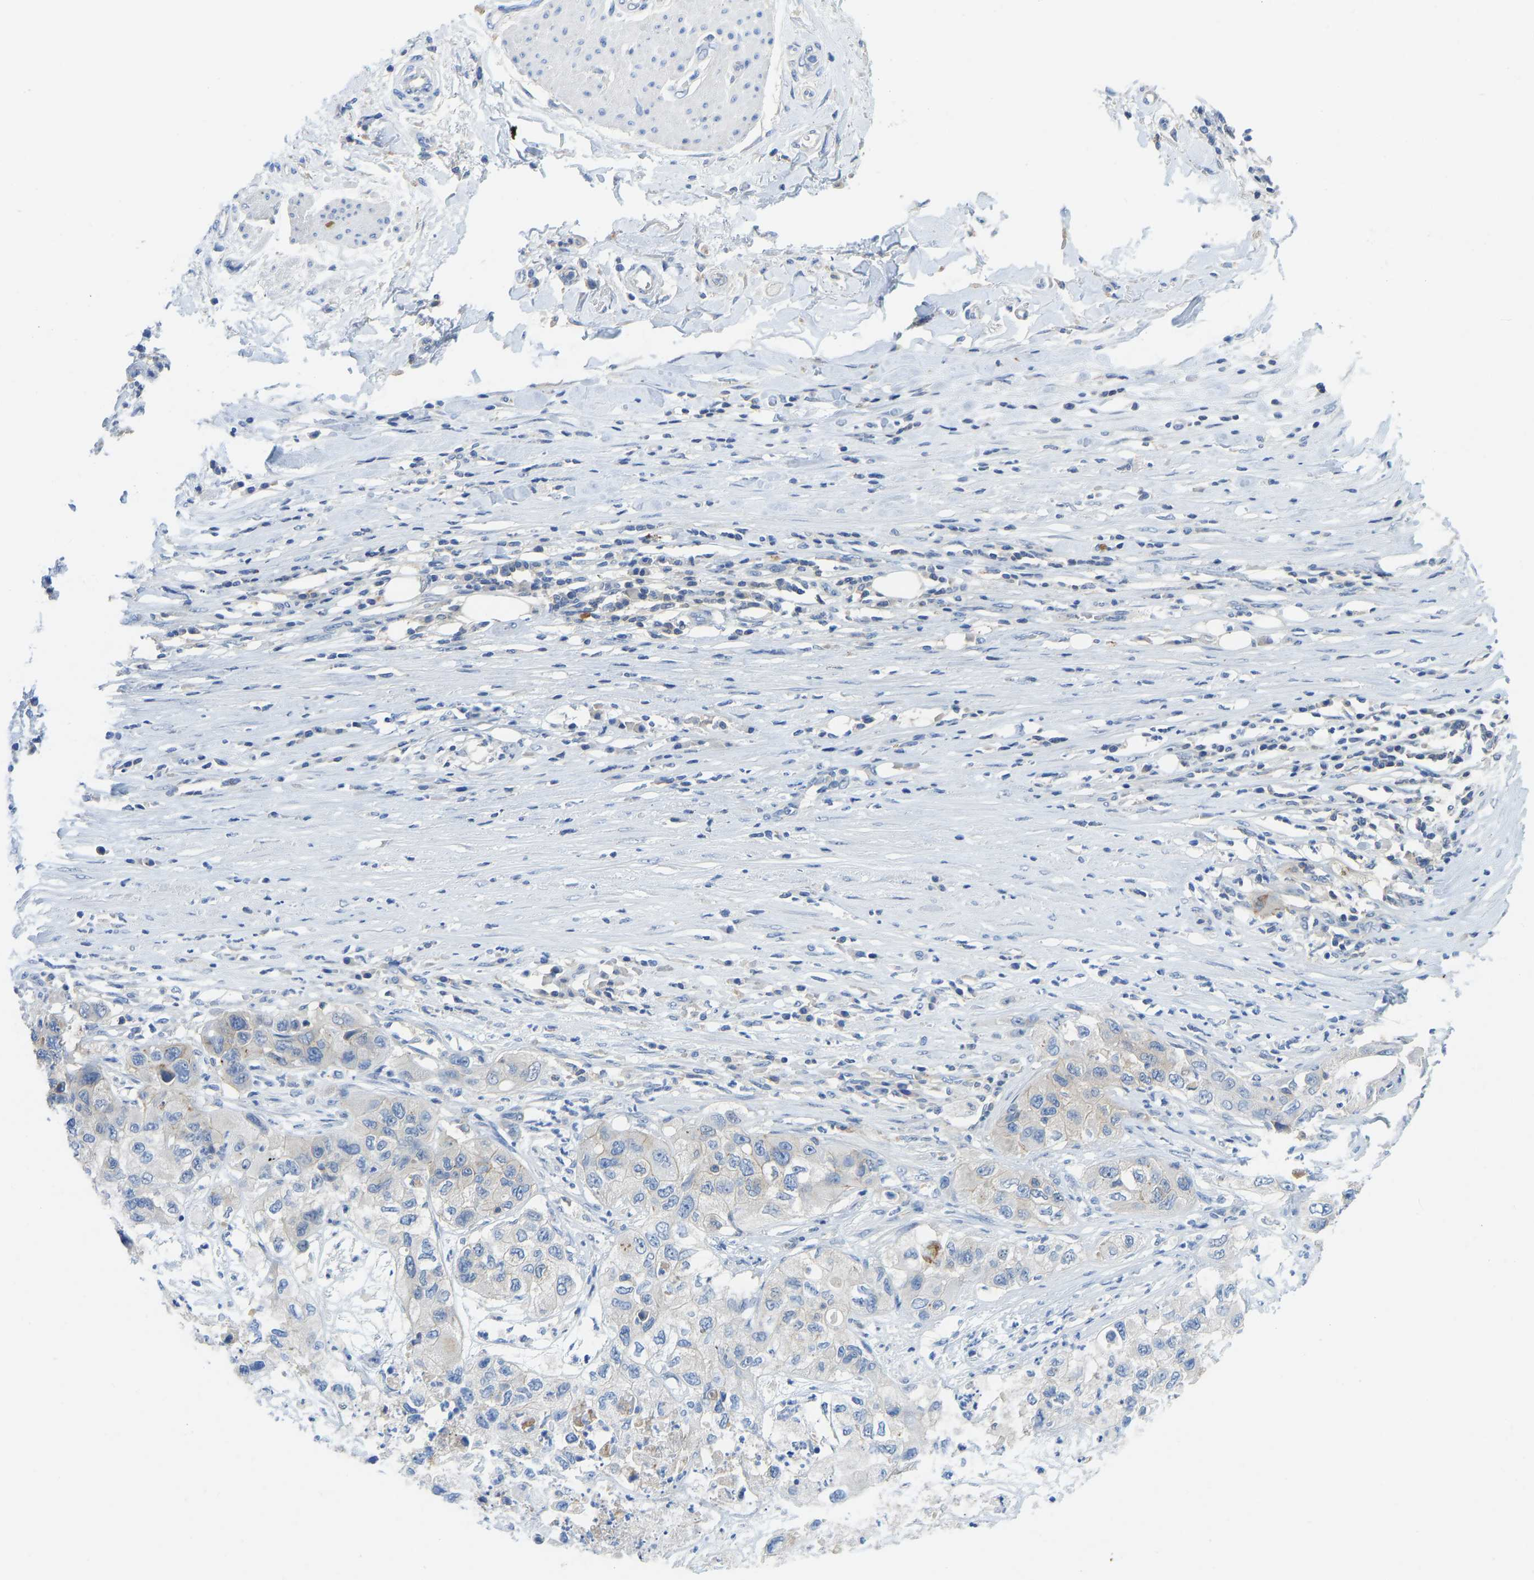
{"staining": {"intensity": "weak", "quantity": "<25%", "location": "cytoplasmic/membranous"}, "tissue": "pancreatic cancer", "cell_type": "Tumor cells", "image_type": "cancer", "snomed": [{"axis": "morphology", "description": "Adenocarcinoma, NOS"}, {"axis": "topography", "description": "Pancreas"}], "caption": "The micrograph shows no significant expression in tumor cells of pancreatic adenocarcinoma.", "gene": "NDRG3", "patient": {"sex": "female", "age": 78}}